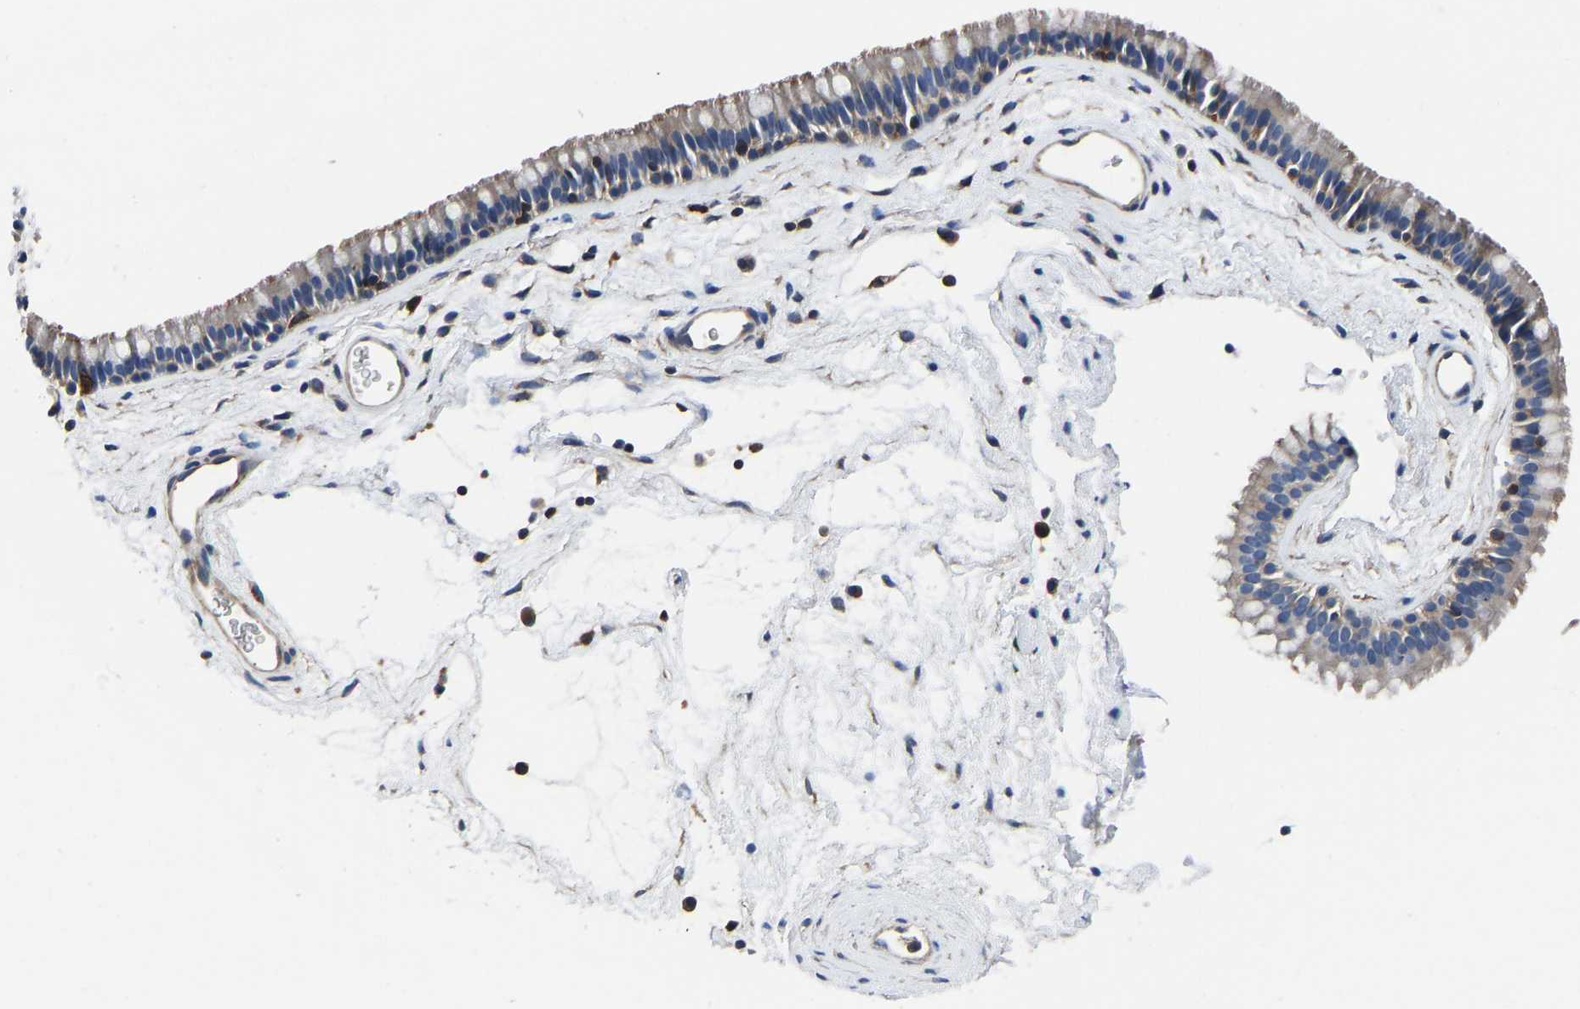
{"staining": {"intensity": "negative", "quantity": "none", "location": "none"}, "tissue": "nasopharynx", "cell_type": "Respiratory epithelial cells", "image_type": "normal", "snomed": [{"axis": "morphology", "description": "Normal tissue, NOS"}, {"axis": "morphology", "description": "Inflammation, NOS"}, {"axis": "topography", "description": "Nasopharynx"}], "caption": "Protein analysis of unremarkable nasopharynx shows no significant staining in respiratory epithelial cells. (DAB (3,3'-diaminobenzidine) immunohistochemistry (IHC) visualized using brightfield microscopy, high magnification).", "gene": "PRKAR1A", "patient": {"sex": "male", "age": 48}}